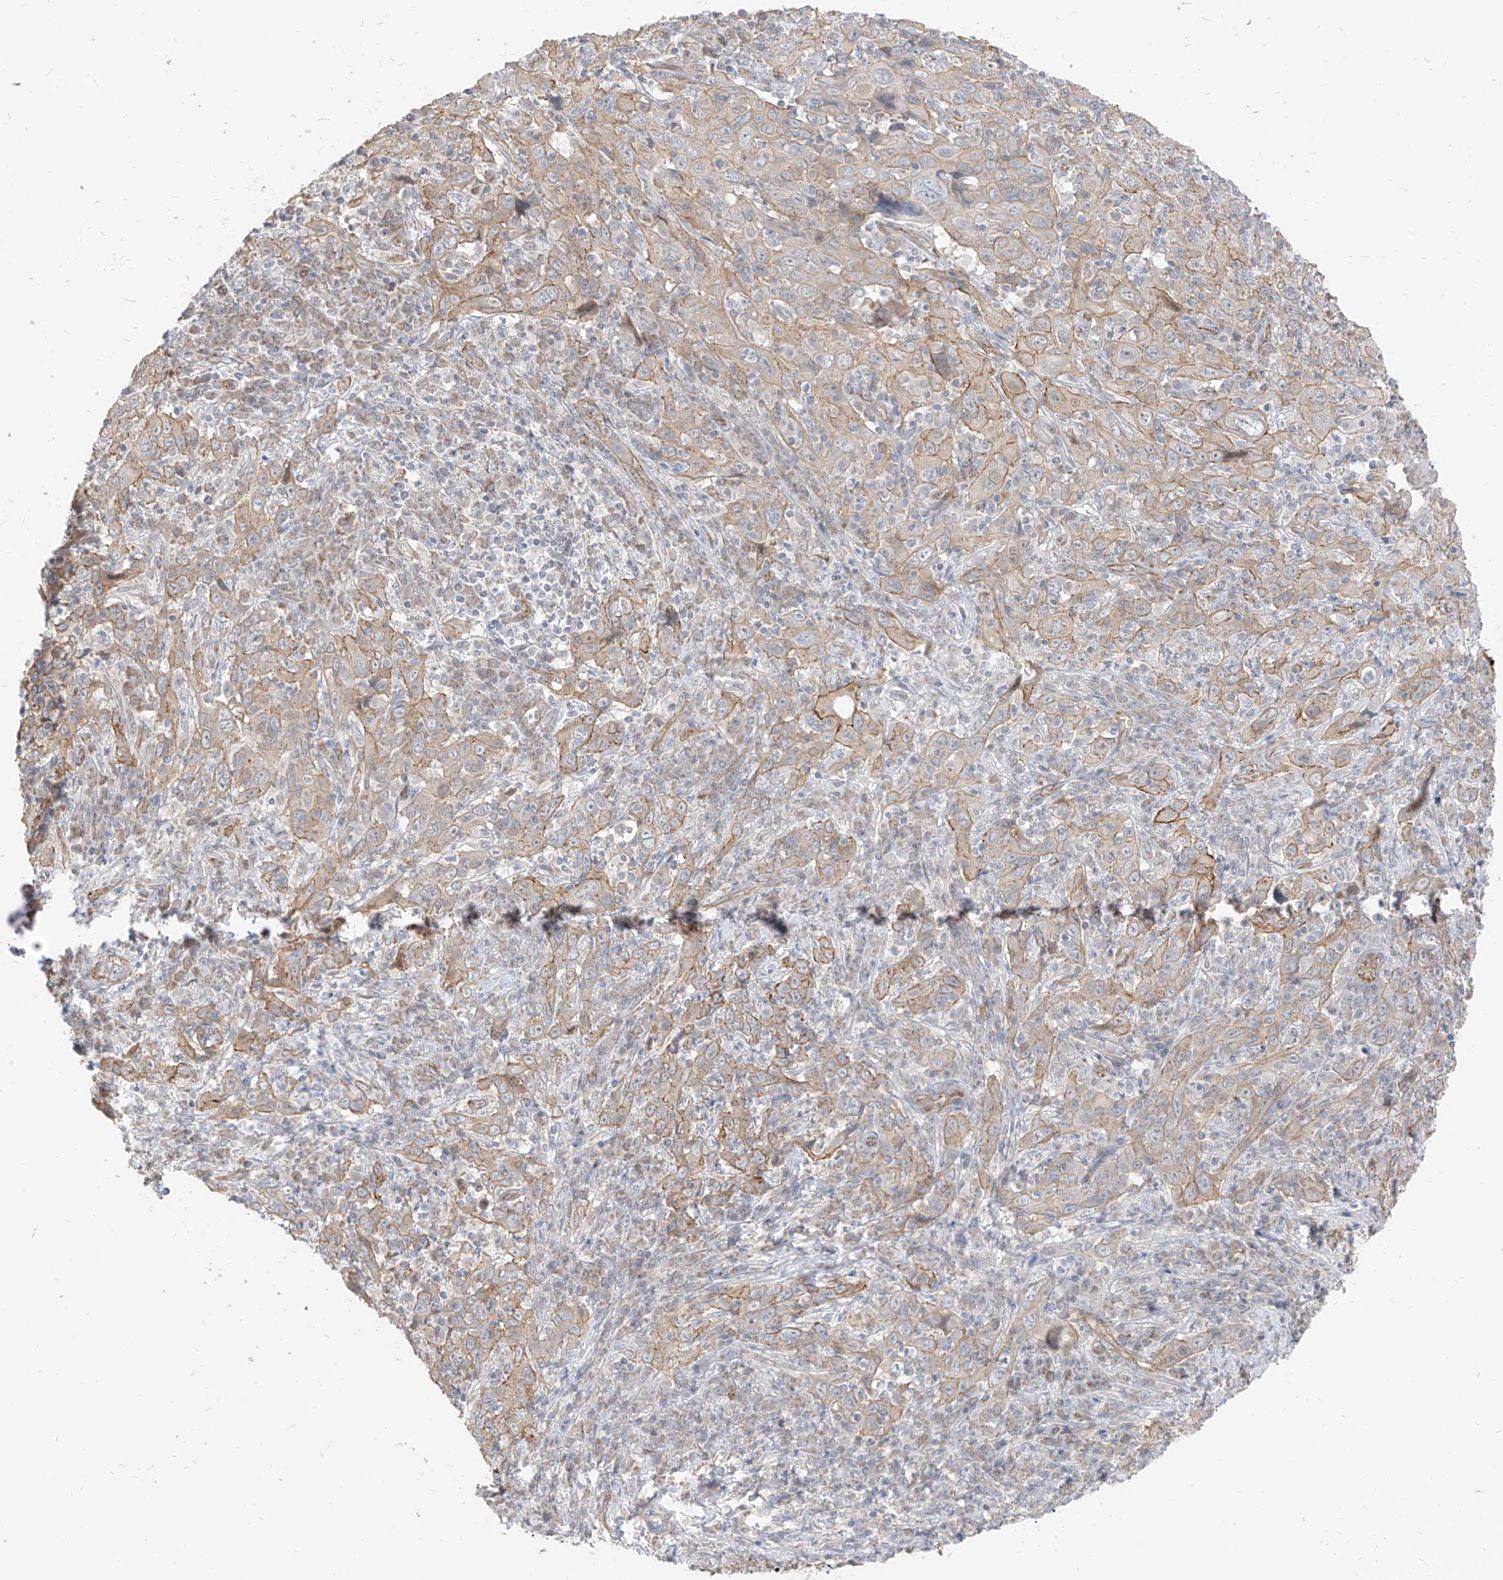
{"staining": {"intensity": "weak", "quantity": "25%-75%", "location": "cytoplasmic/membranous"}, "tissue": "cervical cancer", "cell_type": "Tumor cells", "image_type": "cancer", "snomed": [{"axis": "morphology", "description": "Squamous cell carcinoma, NOS"}, {"axis": "topography", "description": "Cervix"}], "caption": "Cervical squamous cell carcinoma was stained to show a protein in brown. There is low levels of weak cytoplasmic/membranous staining in about 25%-75% of tumor cells.", "gene": "EPHX4", "patient": {"sex": "female", "age": 46}}